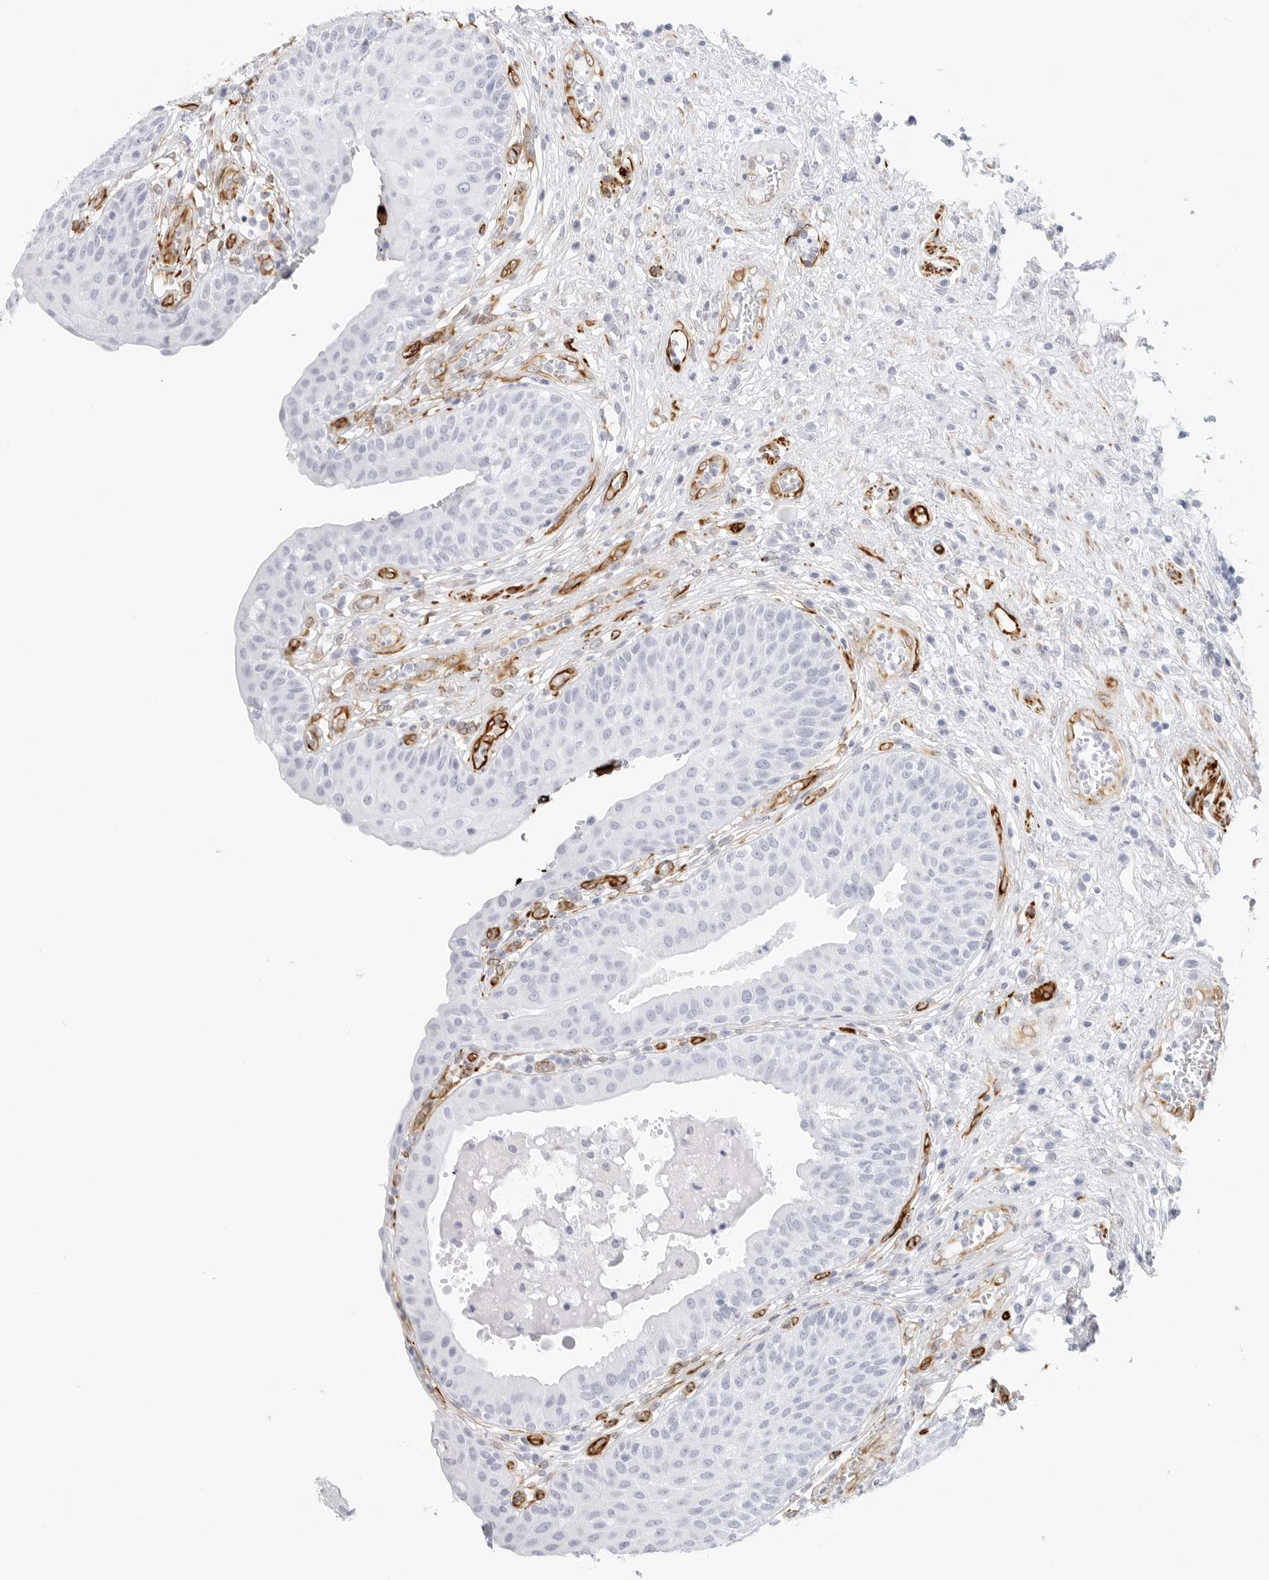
{"staining": {"intensity": "negative", "quantity": "none", "location": "none"}, "tissue": "urinary bladder", "cell_type": "Urothelial cells", "image_type": "normal", "snomed": [{"axis": "morphology", "description": "Normal tissue, NOS"}, {"axis": "topography", "description": "Urinary bladder"}], "caption": "Urinary bladder was stained to show a protein in brown. There is no significant staining in urothelial cells. (DAB immunohistochemistry, high magnification).", "gene": "NES", "patient": {"sex": "female", "age": 62}}